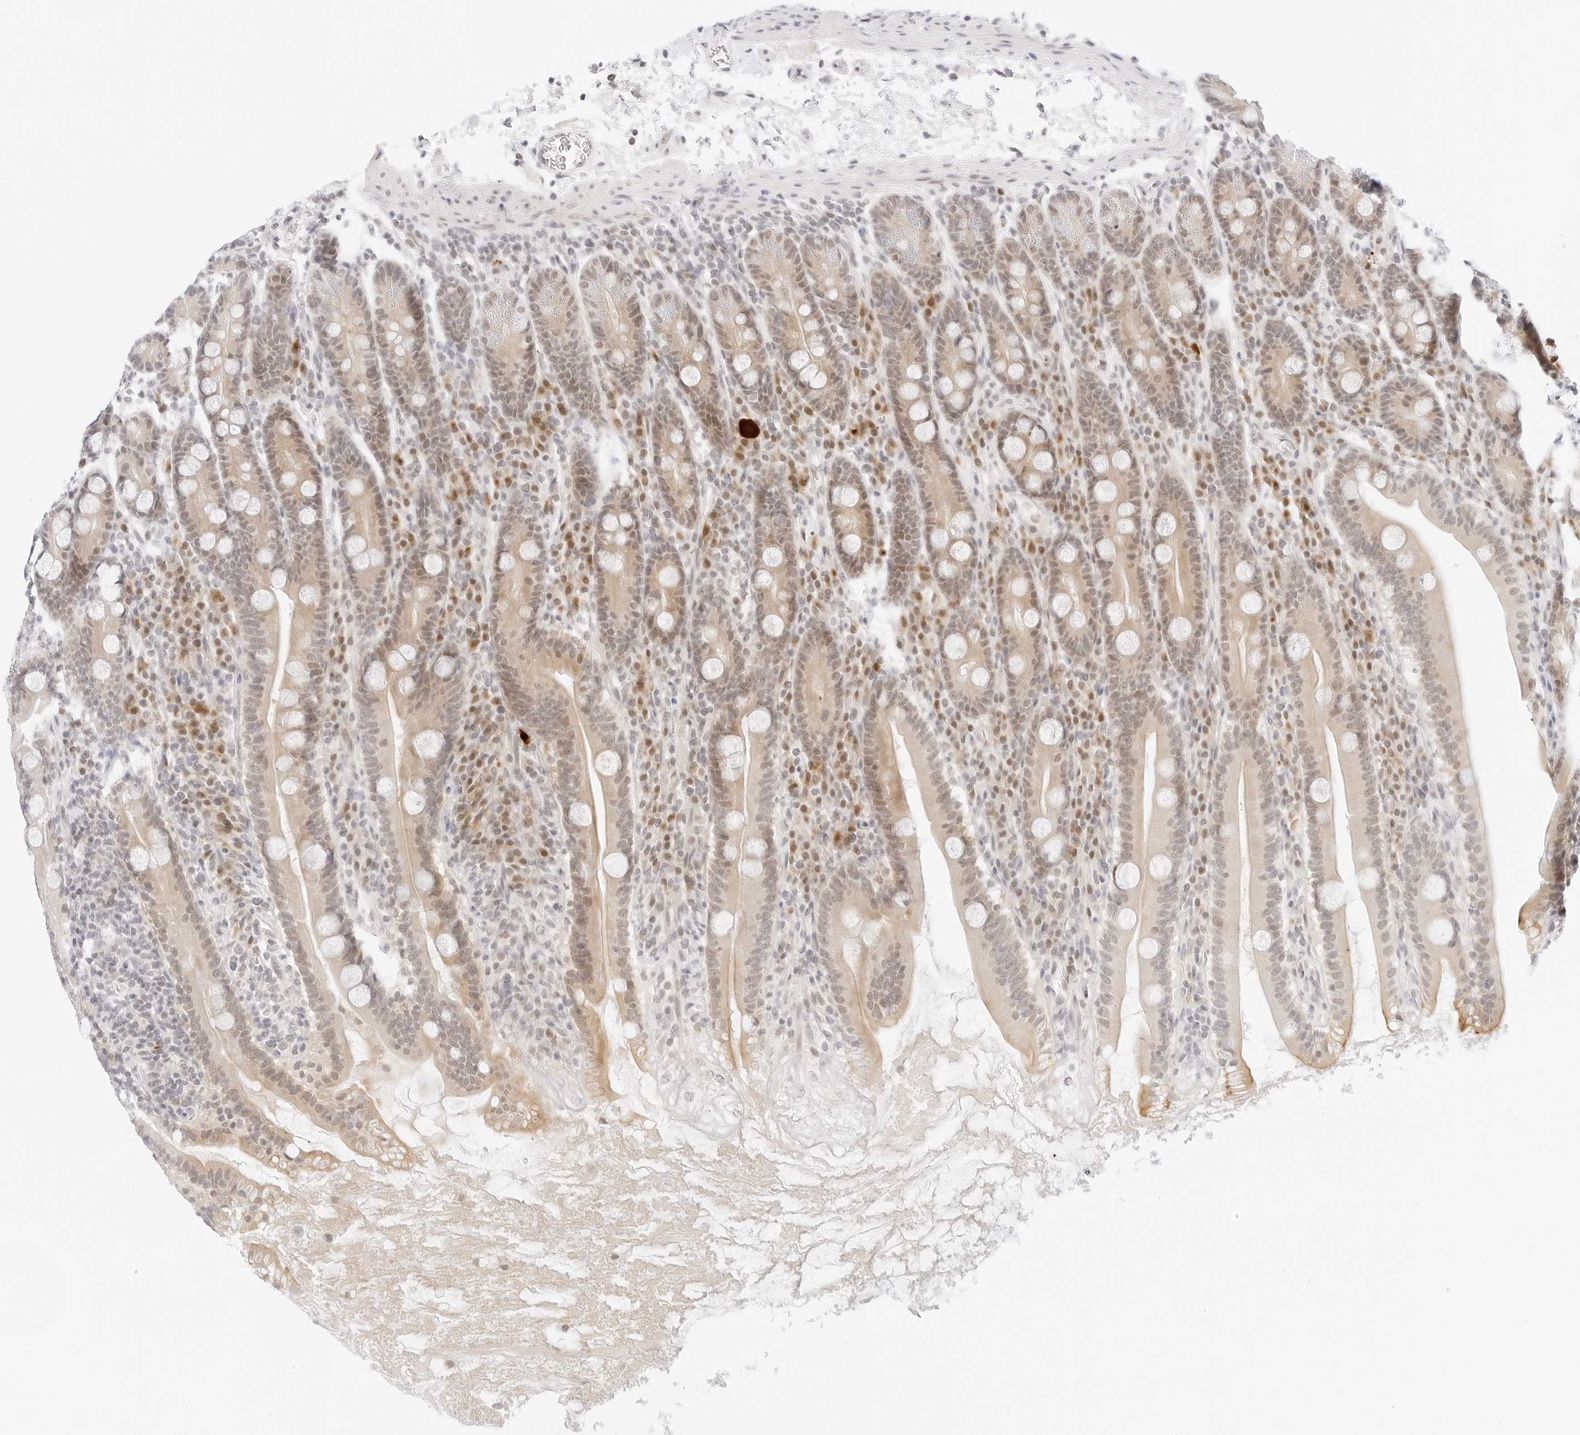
{"staining": {"intensity": "moderate", "quantity": "25%-75%", "location": "cytoplasmic/membranous,nuclear"}, "tissue": "duodenum", "cell_type": "Glandular cells", "image_type": "normal", "snomed": [{"axis": "morphology", "description": "Normal tissue, NOS"}, {"axis": "topography", "description": "Duodenum"}], "caption": "This image reveals immunohistochemistry (IHC) staining of benign human duodenum, with medium moderate cytoplasmic/membranous,nuclear staining in approximately 25%-75% of glandular cells.", "gene": "POLR3C", "patient": {"sex": "male", "age": 35}}